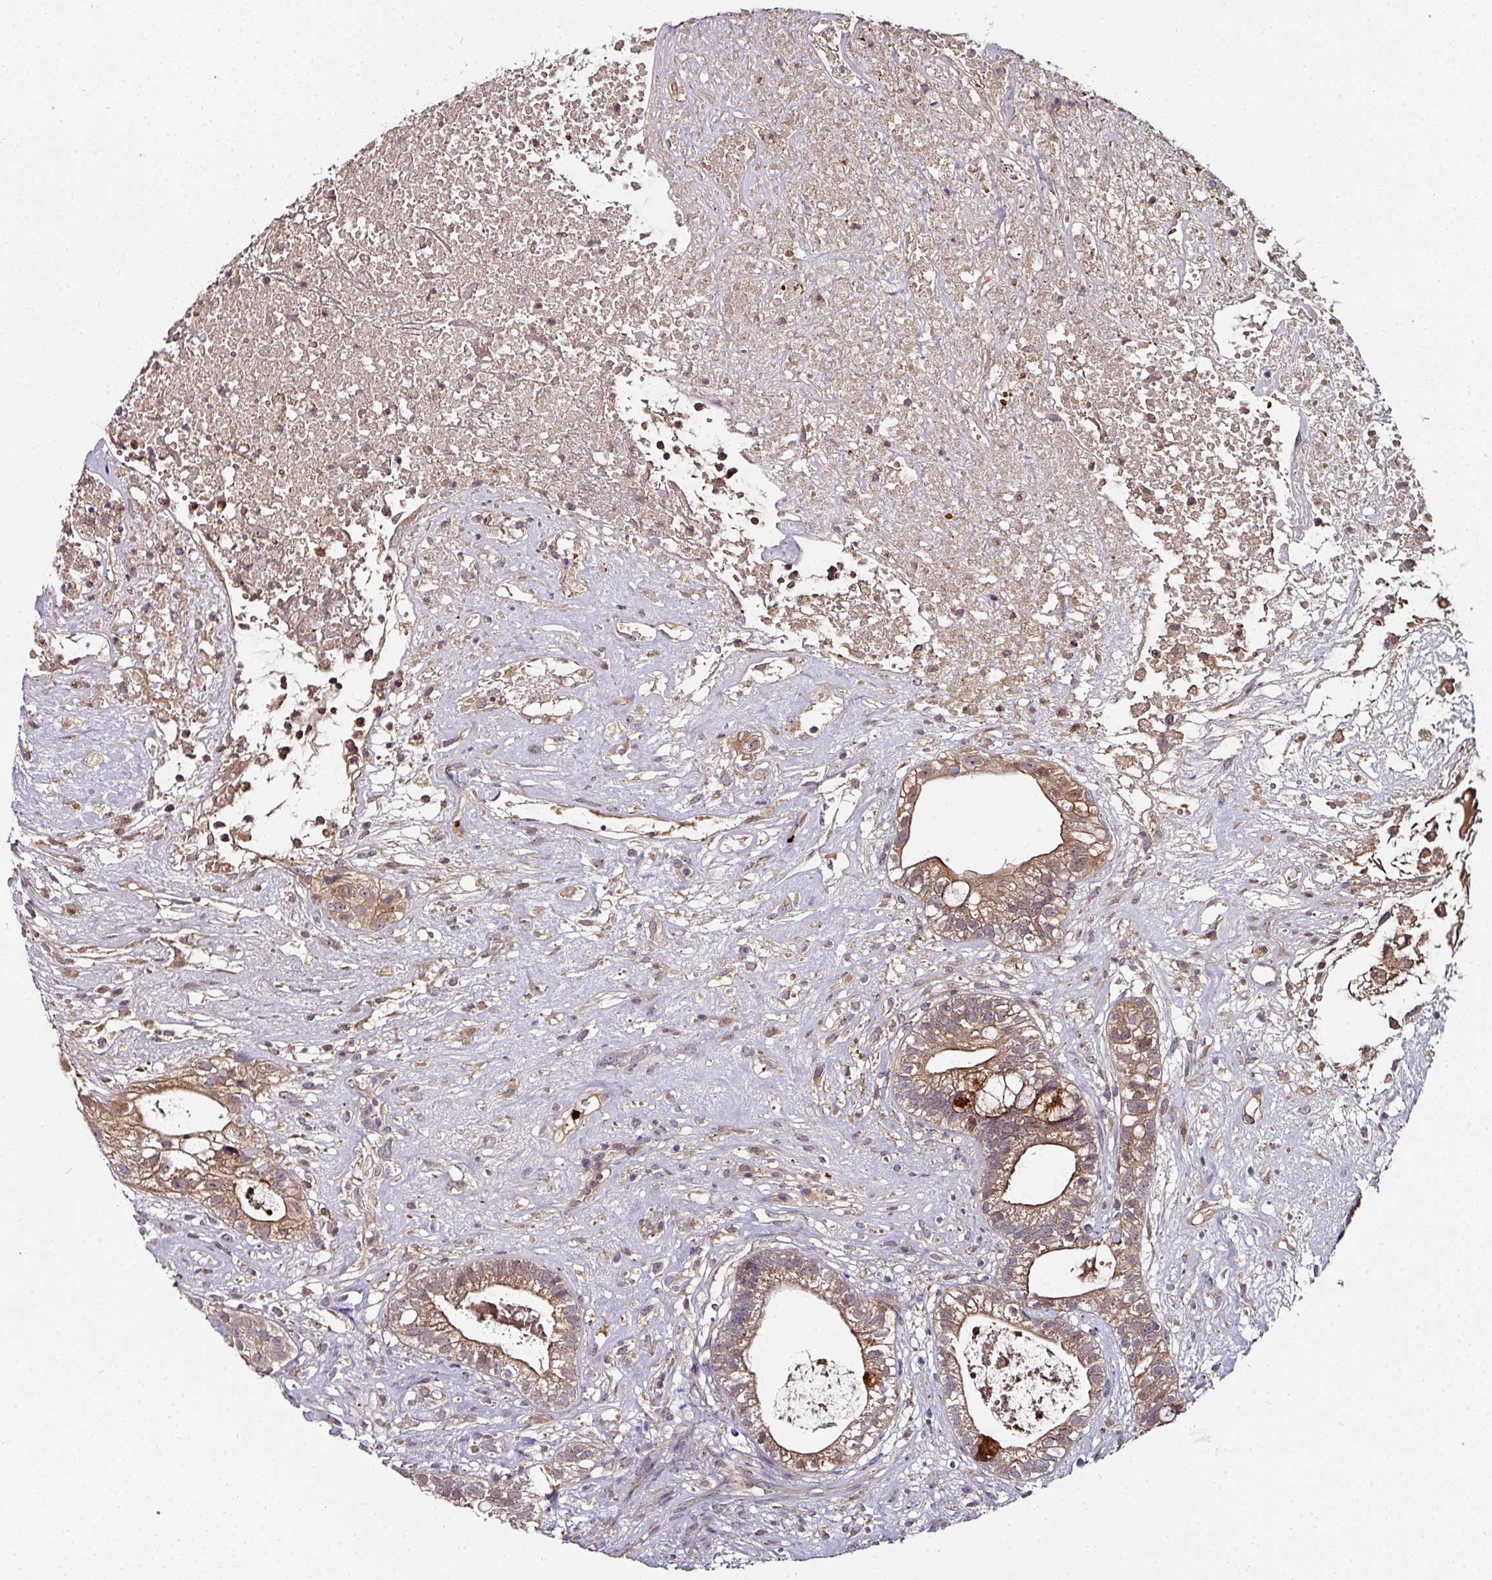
{"staining": {"intensity": "moderate", "quantity": "25%-75%", "location": "cytoplasmic/membranous"}, "tissue": "testis cancer", "cell_type": "Tumor cells", "image_type": "cancer", "snomed": [{"axis": "morphology", "description": "Seminoma, NOS"}, {"axis": "morphology", "description": "Carcinoma, Embryonal, NOS"}, {"axis": "topography", "description": "Testis"}], "caption": "About 25%-75% of tumor cells in seminoma (testis) reveal moderate cytoplasmic/membranous protein staining as visualized by brown immunohistochemical staining.", "gene": "CTDSP2", "patient": {"sex": "male", "age": 41}}